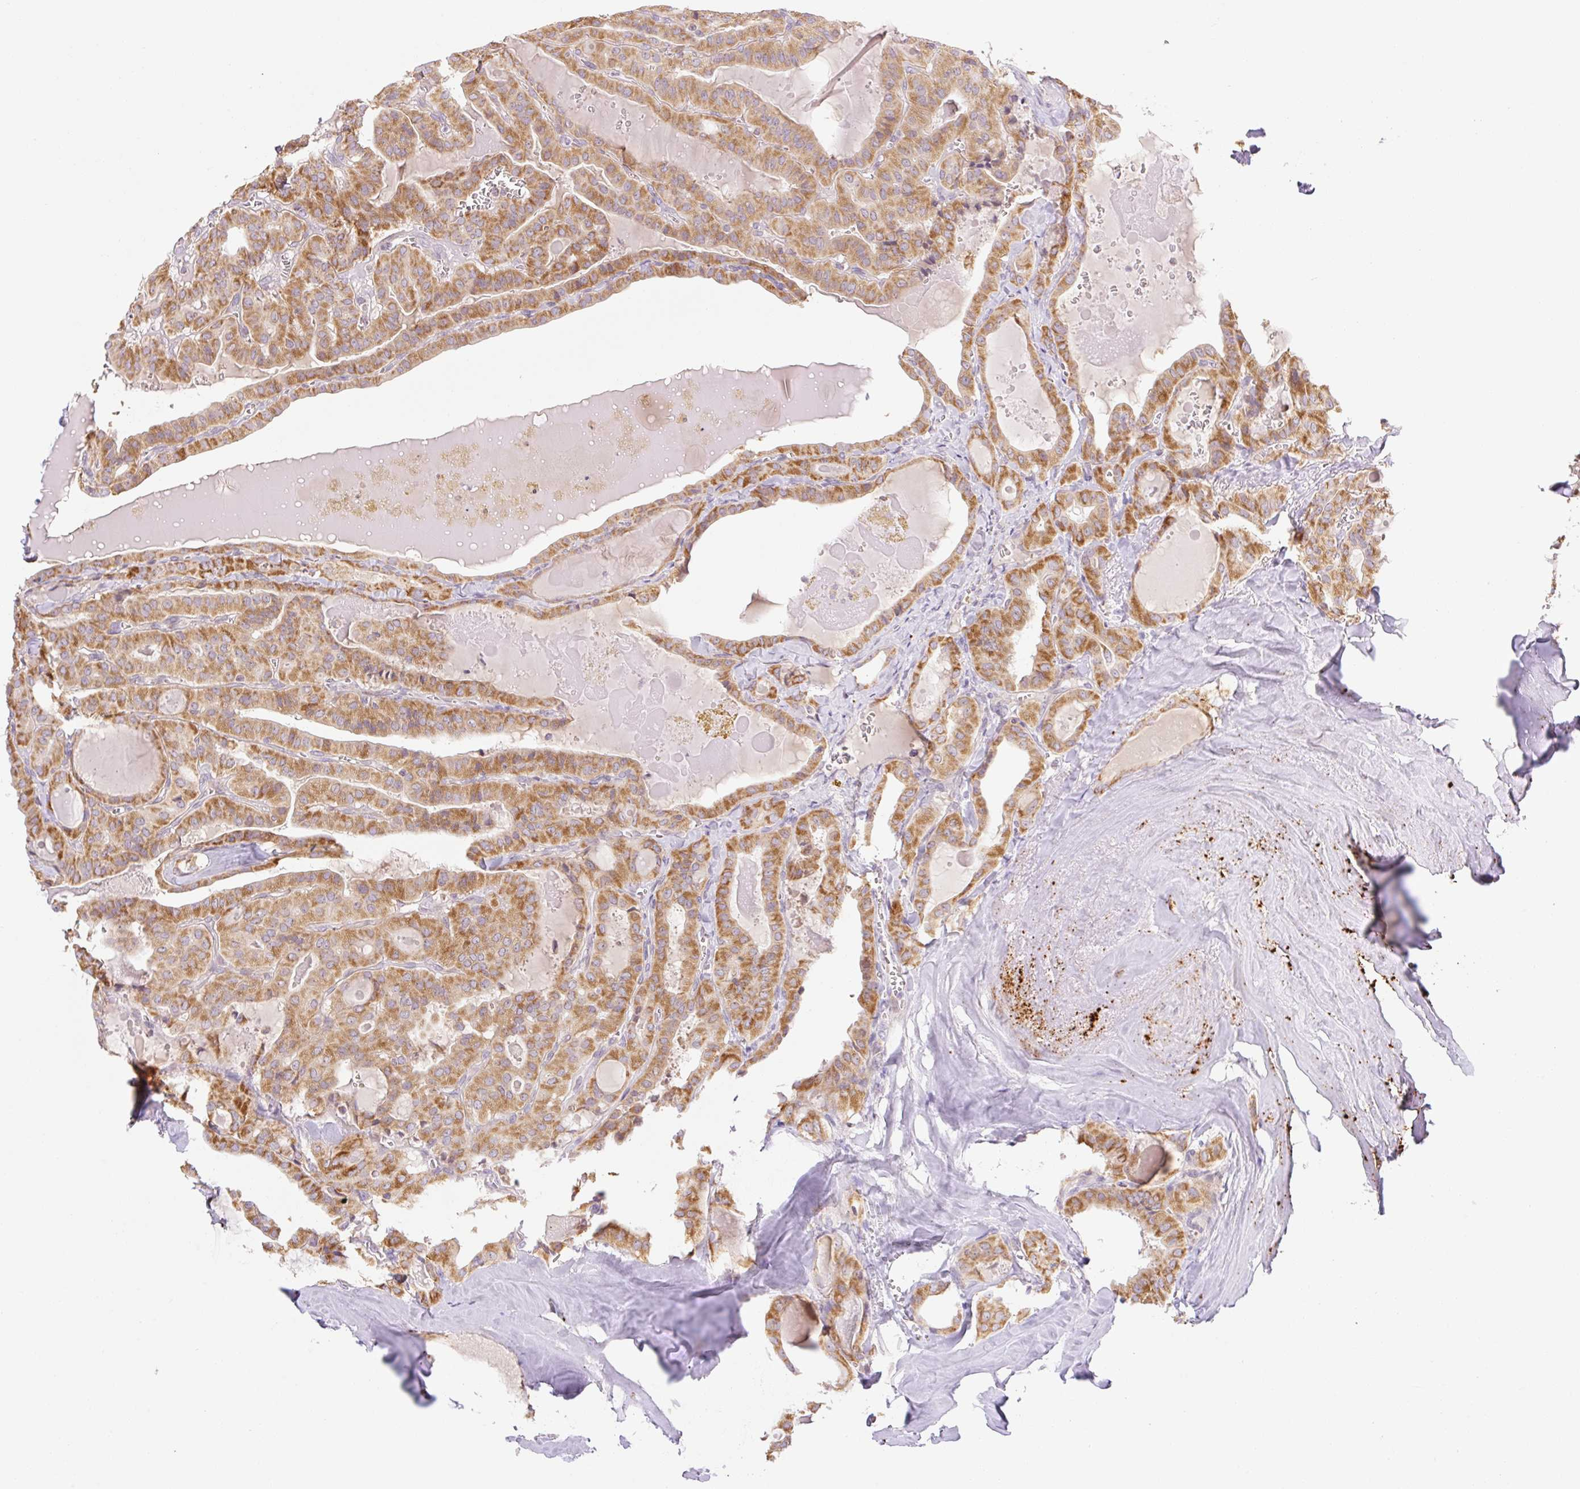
{"staining": {"intensity": "moderate", "quantity": ">75%", "location": "cytoplasmic/membranous"}, "tissue": "thyroid cancer", "cell_type": "Tumor cells", "image_type": "cancer", "snomed": [{"axis": "morphology", "description": "Papillary adenocarcinoma, NOS"}, {"axis": "topography", "description": "Thyroid gland"}], "caption": "A micrograph of human thyroid papillary adenocarcinoma stained for a protein reveals moderate cytoplasmic/membranous brown staining in tumor cells. Nuclei are stained in blue.", "gene": "GOSR2", "patient": {"sex": "male", "age": 52}}